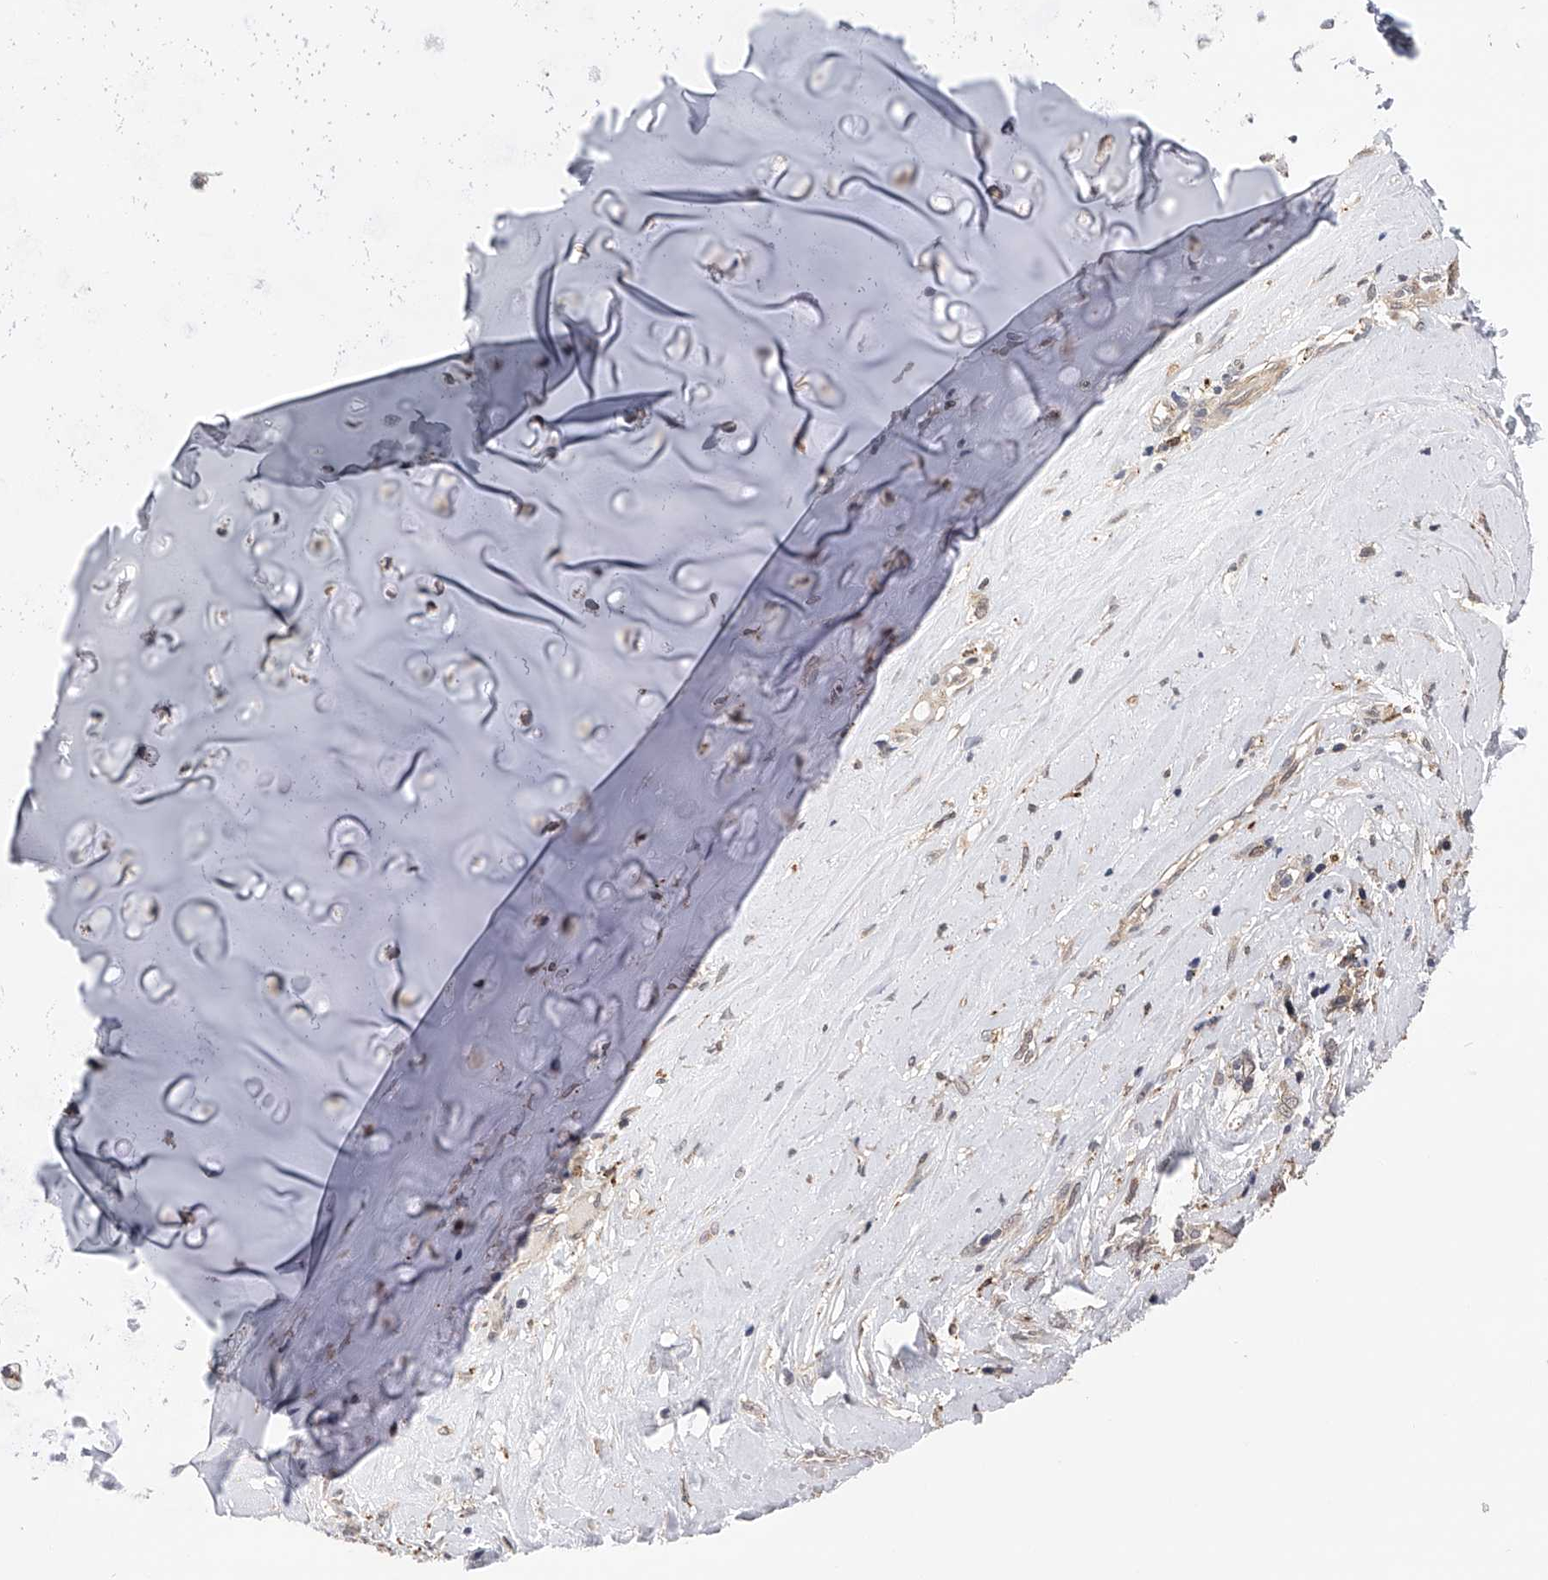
{"staining": {"intensity": "negative", "quantity": "none", "location": "none"}, "tissue": "adipose tissue", "cell_type": "Adipocytes", "image_type": "normal", "snomed": [{"axis": "morphology", "description": "Normal tissue, NOS"}, {"axis": "morphology", "description": "Basal cell carcinoma"}, {"axis": "topography", "description": "Cartilage tissue"}, {"axis": "topography", "description": "Nasopharynx"}, {"axis": "topography", "description": "Oral tissue"}], "caption": "Immunohistochemical staining of normal adipose tissue exhibits no significant staining in adipocytes.", "gene": "SPOCK1", "patient": {"sex": "female", "age": 77}}